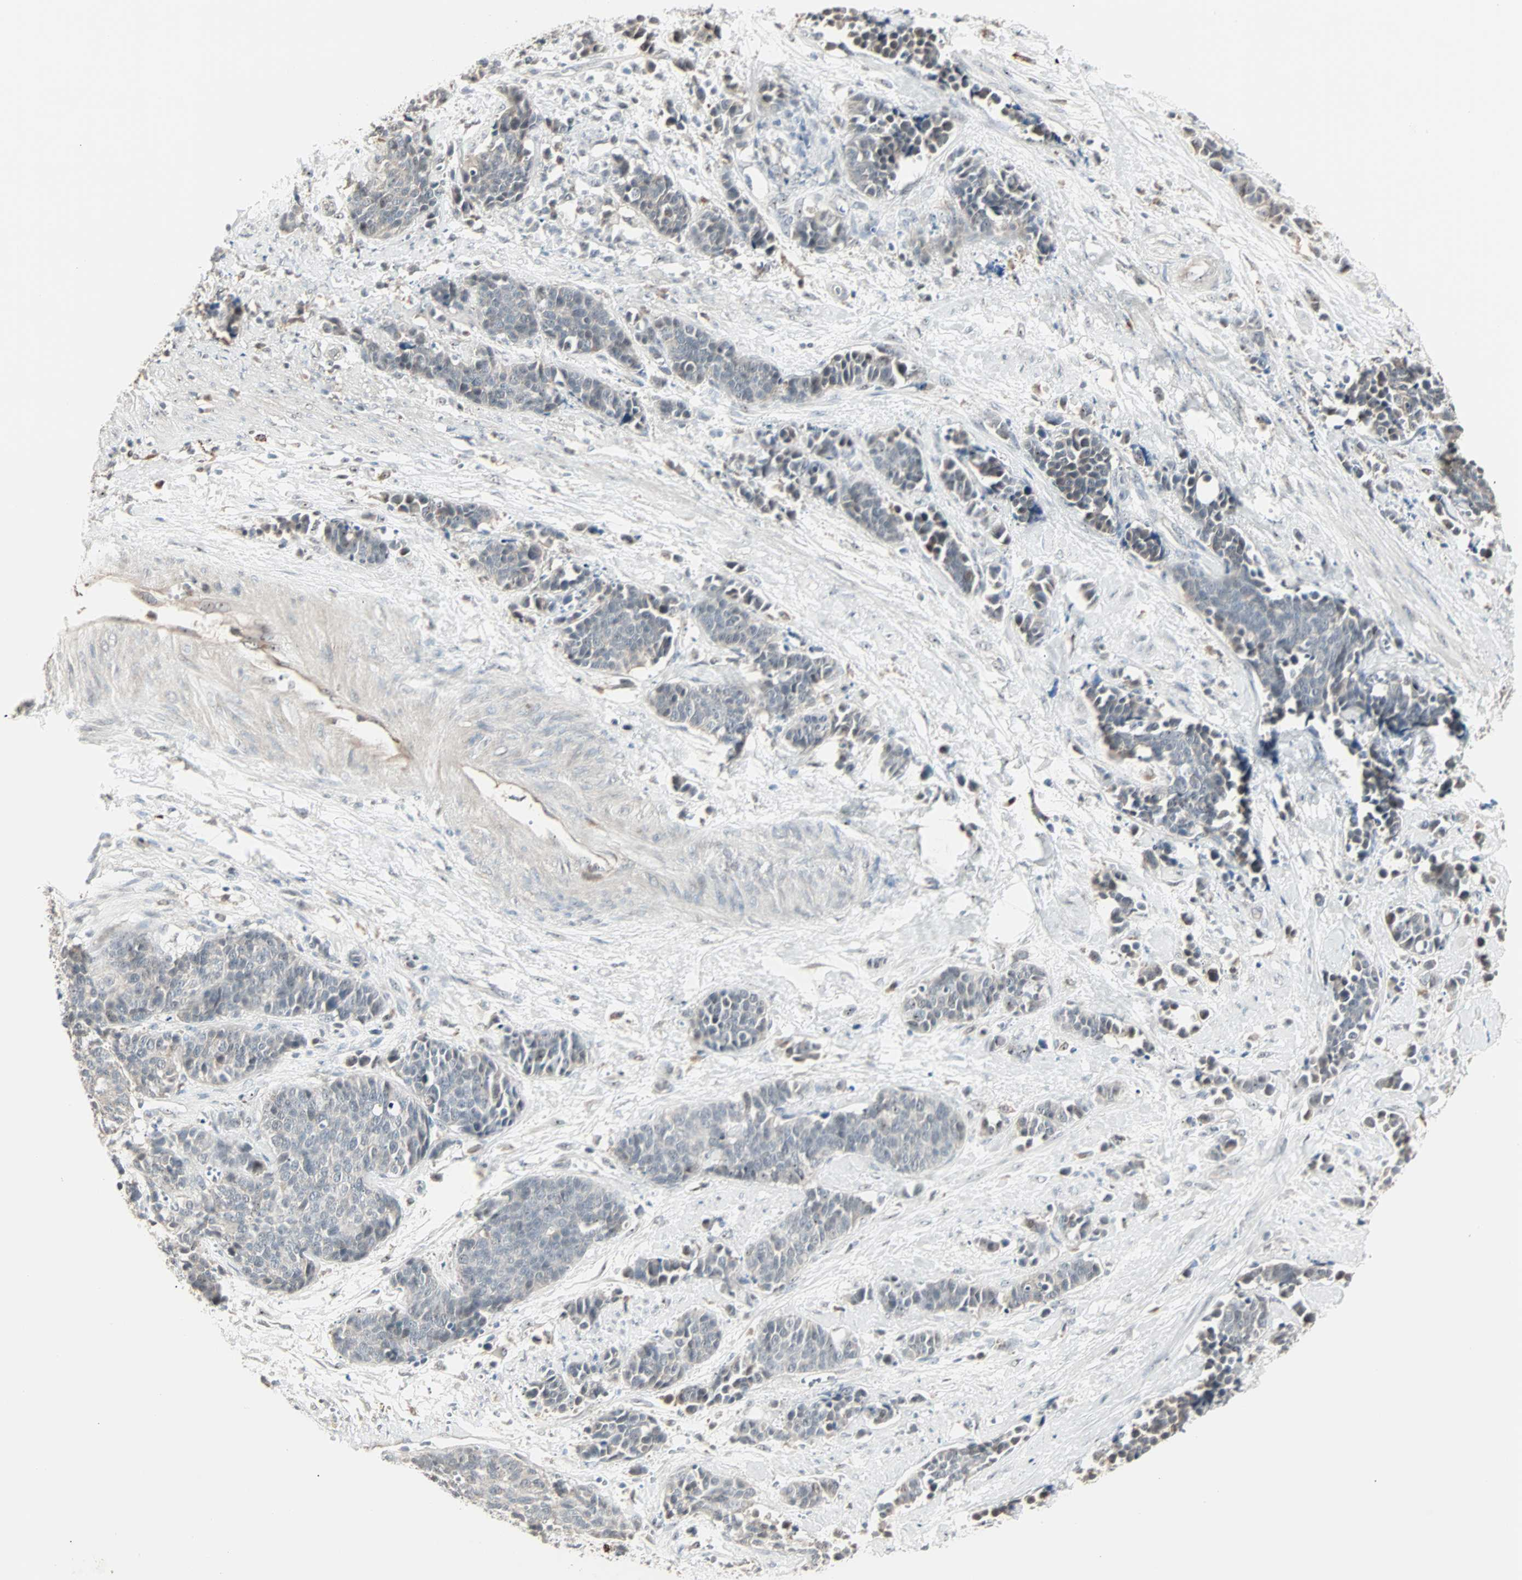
{"staining": {"intensity": "weak", "quantity": "25%-75%", "location": "cytoplasmic/membranous"}, "tissue": "cervical cancer", "cell_type": "Tumor cells", "image_type": "cancer", "snomed": [{"axis": "morphology", "description": "Squamous cell carcinoma, NOS"}, {"axis": "topography", "description": "Cervix"}], "caption": "High-magnification brightfield microscopy of cervical cancer (squamous cell carcinoma) stained with DAB (3,3'-diaminobenzidine) (brown) and counterstained with hematoxylin (blue). tumor cells exhibit weak cytoplasmic/membranous positivity is seen in approximately25%-75% of cells.", "gene": "KDM4A", "patient": {"sex": "female", "age": 35}}